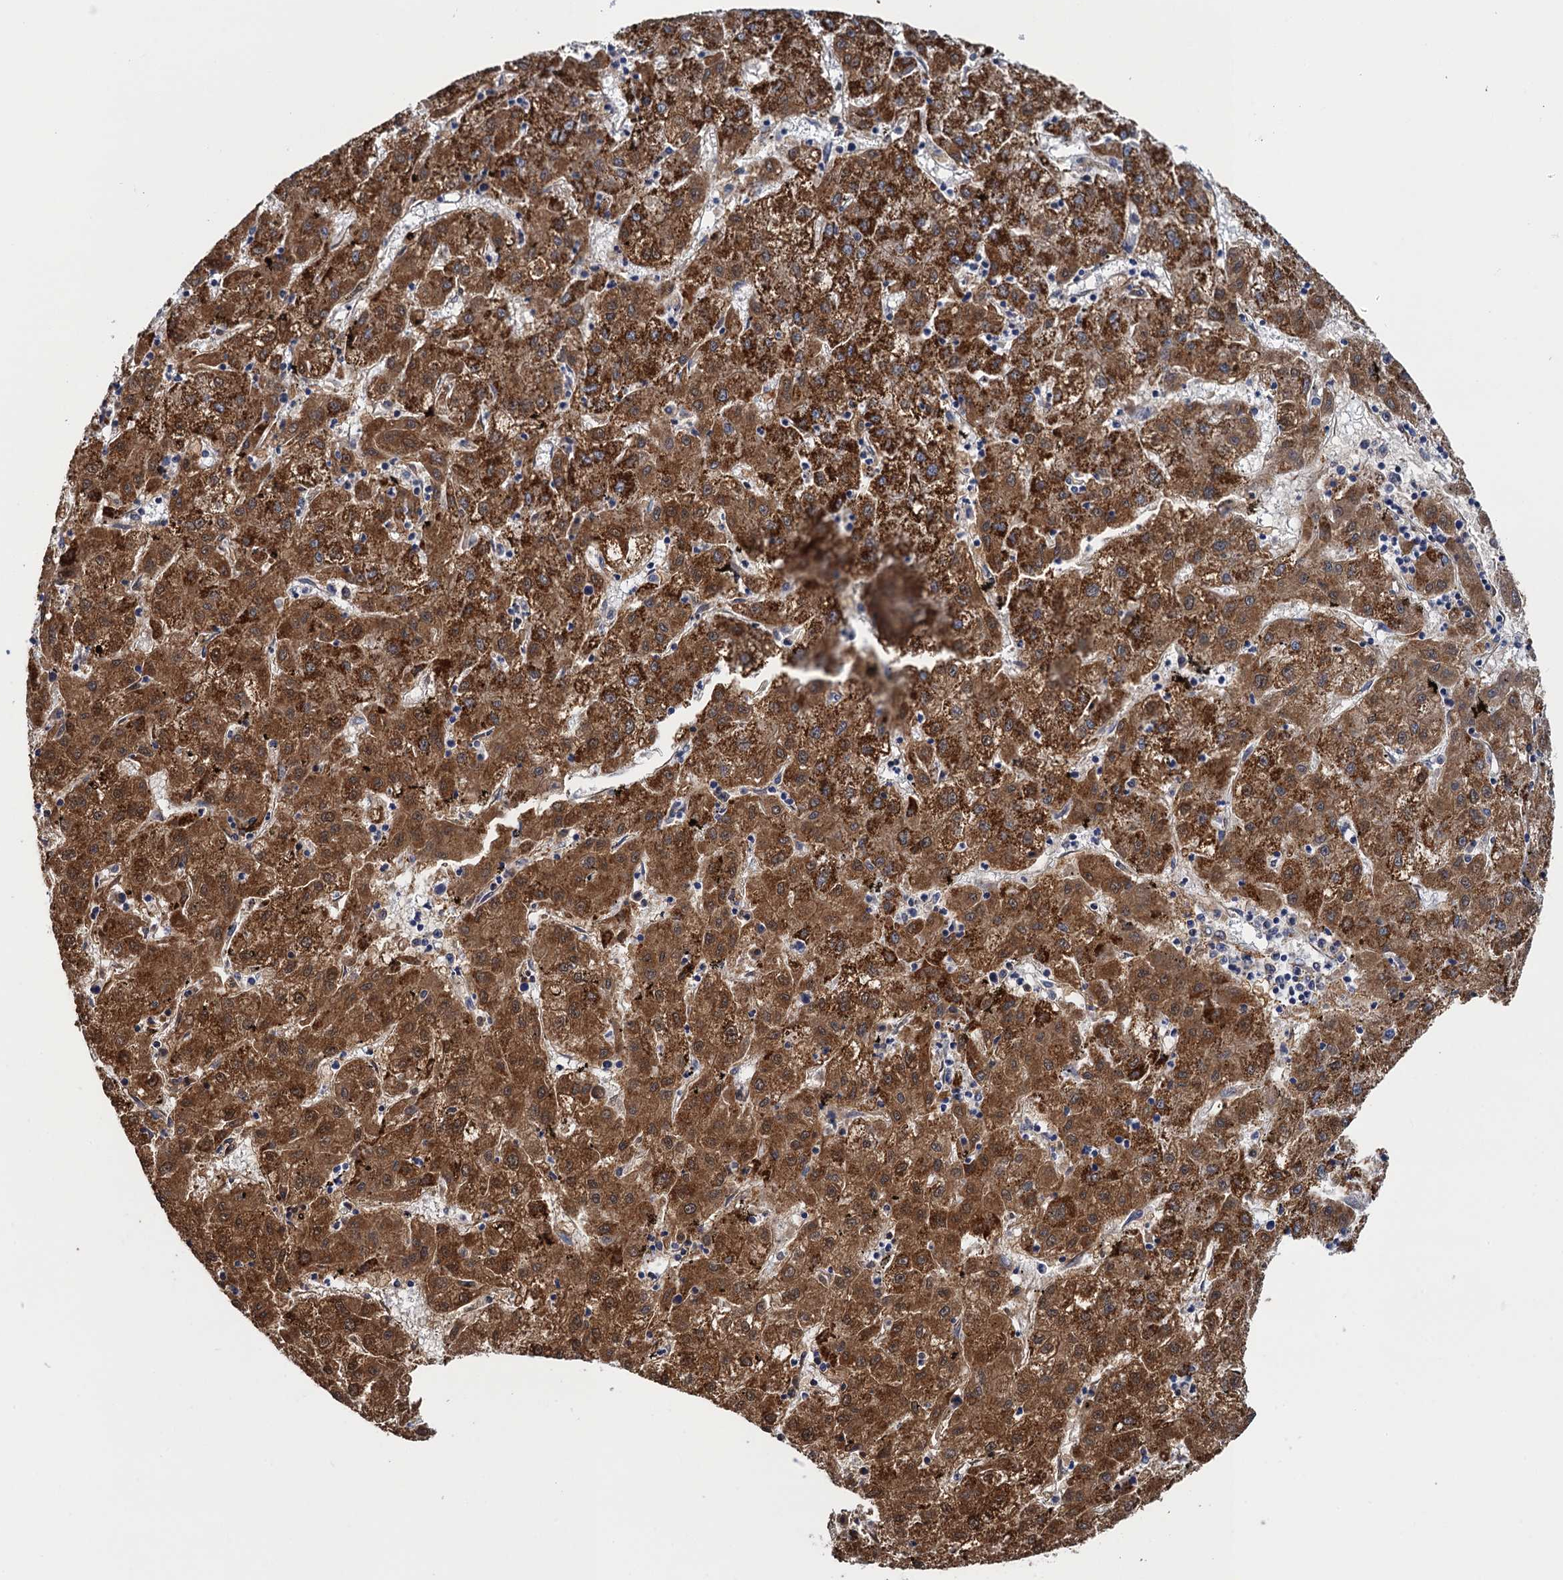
{"staining": {"intensity": "strong", "quantity": ">75%", "location": "cytoplasmic/membranous"}, "tissue": "liver cancer", "cell_type": "Tumor cells", "image_type": "cancer", "snomed": [{"axis": "morphology", "description": "Carcinoma, Hepatocellular, NOS"}, {"axis": "topography", "description": "Liver"}], "caption": "Immunohistochemical staining of human hepatocellular carcinoma (liver) reveals high levels of strong cytoplasmic/membranous staining in approximately >75% of tumor cells.", "gene": "GCSH", "patient": {"sex": "male", "age": 72}}